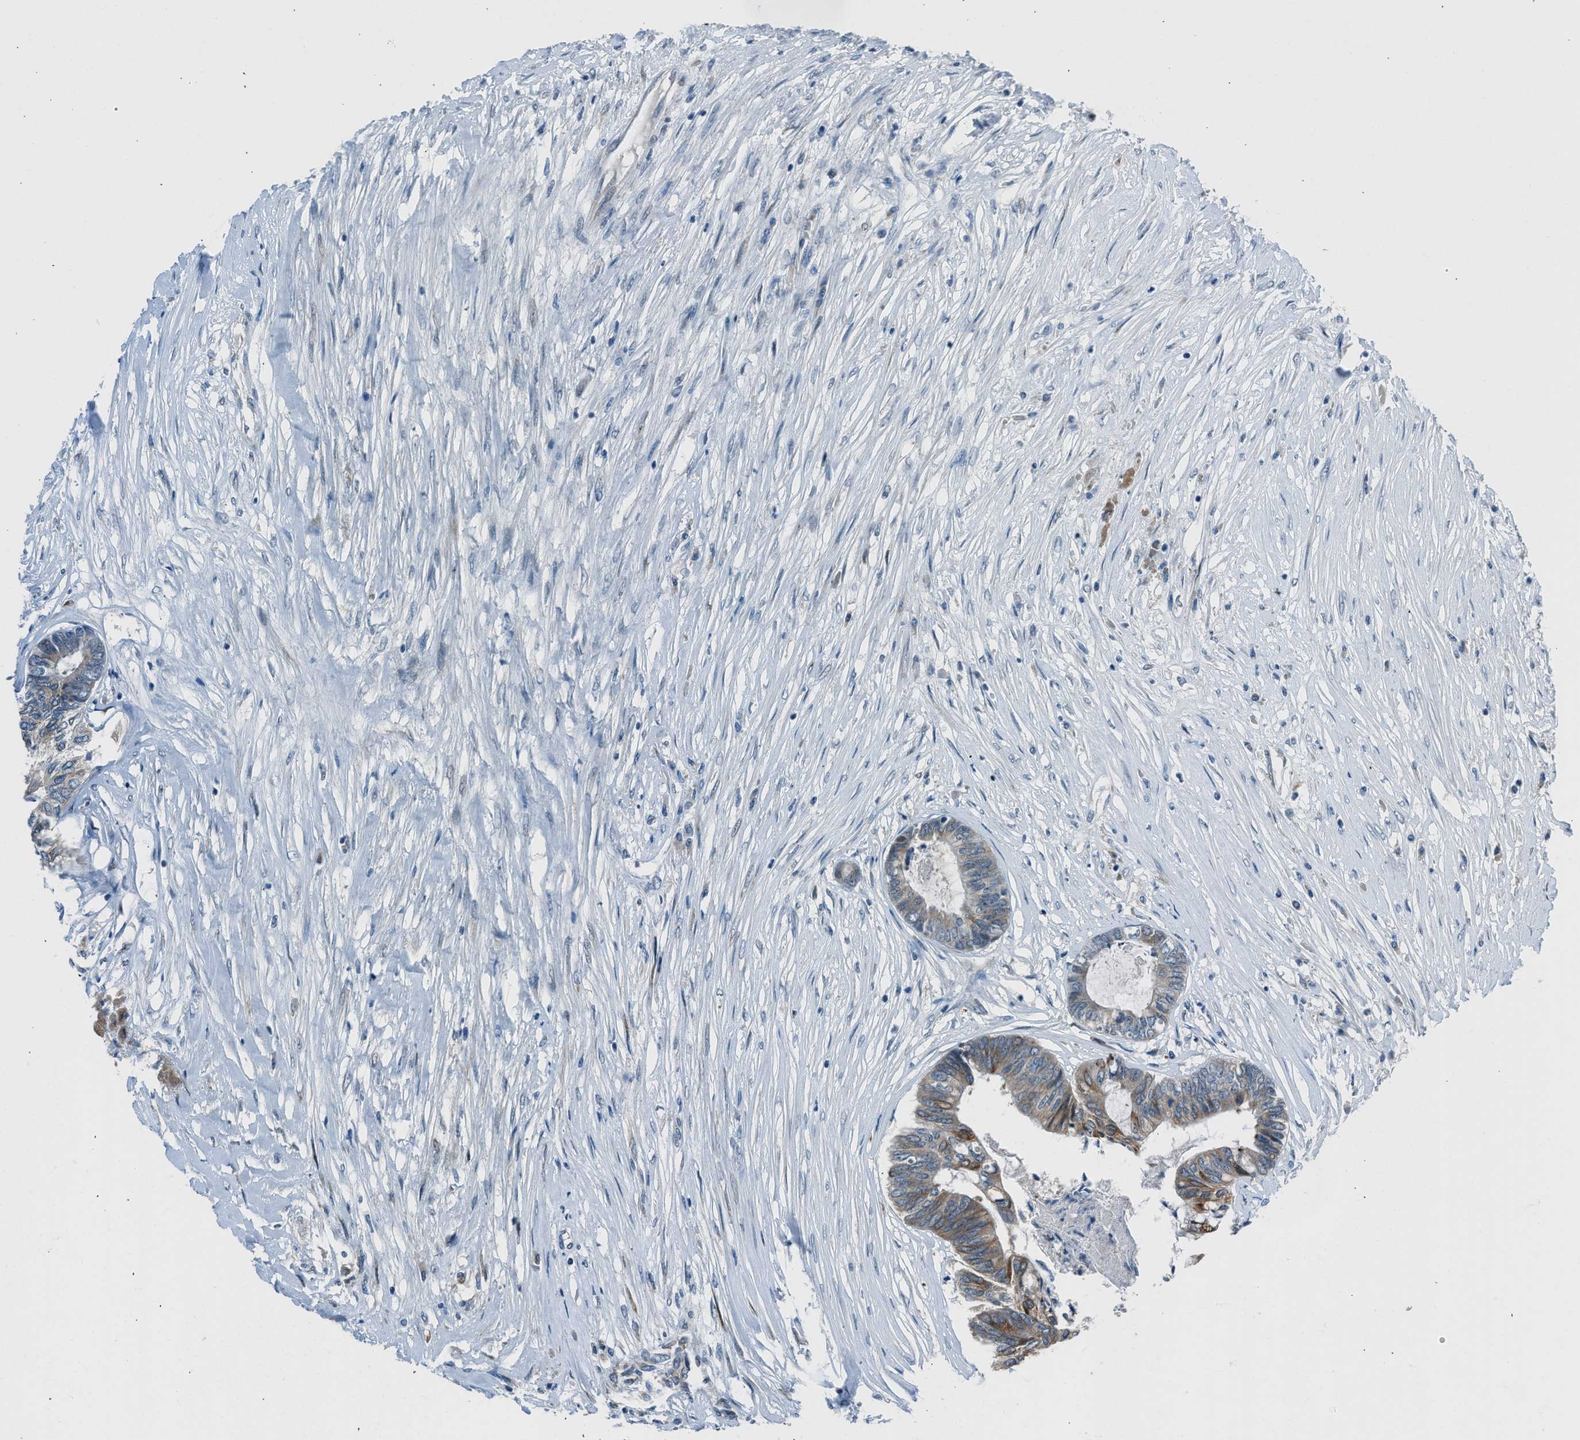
{"staining": {"intensity": "weak", "quantity": "25%-75%", "location": "cytoplasmic/membranous"}, "tissue": "colorectal cancer", "cell_type": "Tumor cells", "image_type": "cancer", "snomed": [{"axis": "morphology", "description": "Adenocarcinoma, NOS"}, {"axis": "topography", "description": "Rectum"}], "caption": "A low amount of weak cytoplasmic/membranous expression is present in about 25%-75% of tumor cells in colorectal adenocarcinoma tissue. (brown staining indicates protein expression, while blue staining denotes nuclei).", "gene": "RNF41", "patient": {"sex": "male", "age": 63}}